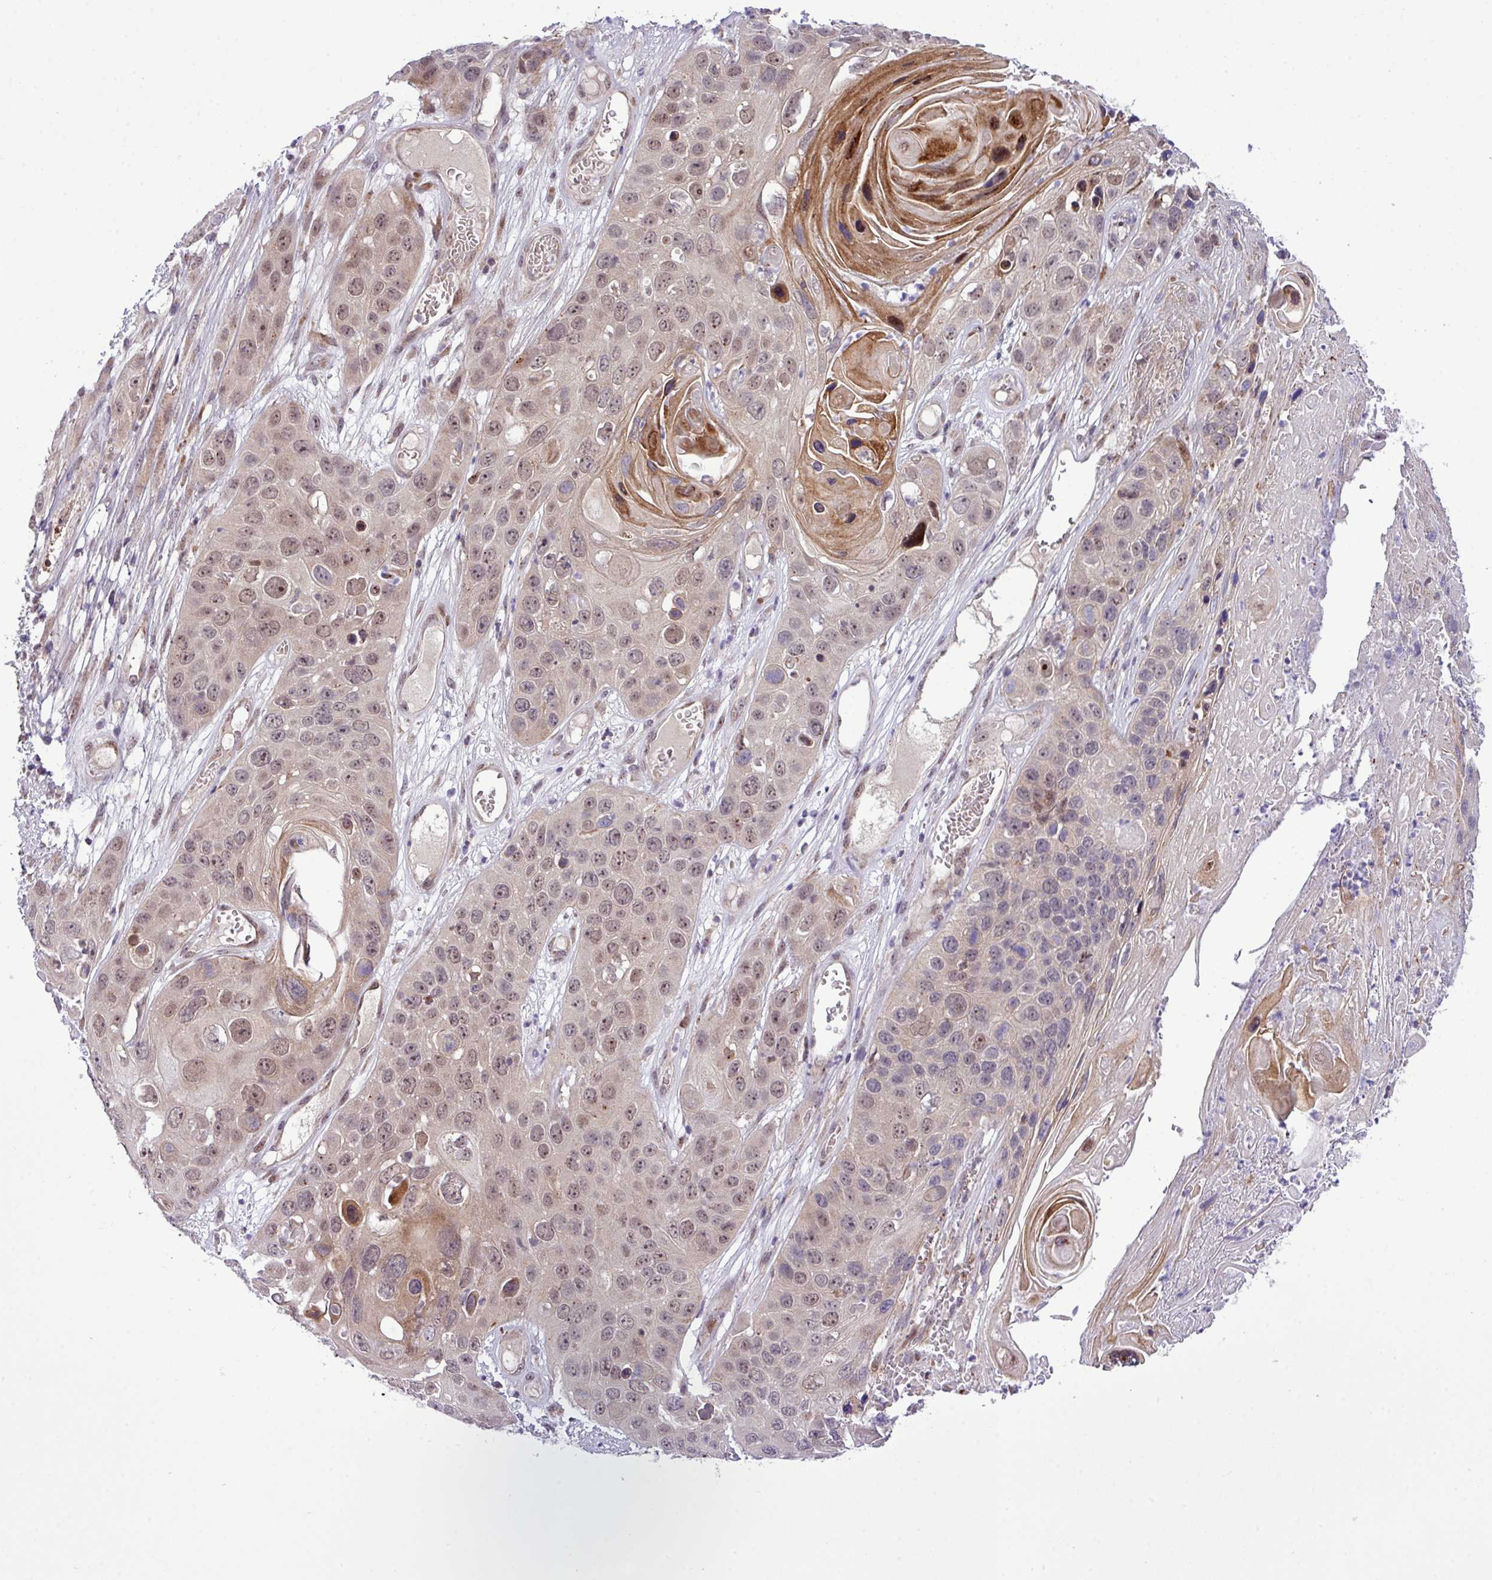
{"staining": {"intensity": "moderate", "quantity": "25%-75%", "location": "cytoplasmic/membranous,nuclear"}, "tissue": "skin cancer", "cell_type": "Tumor cells", "image_type": "cancer", "snomed": [{"axis": "morphology", "description": "Squamous cell carcinoma, NOS"}, {"axis": "topography", "description": "Skin"}], "caption": "Immunohistochemical staining of human squamous cell carcinoma (skin) reveals medium levels of moderate cytoplasmic/membranous and nuclear staining in about 25%-75% of tumor cells.", "gene": "B3GNT9", "patient": {"sex": "male", "age": 55}}